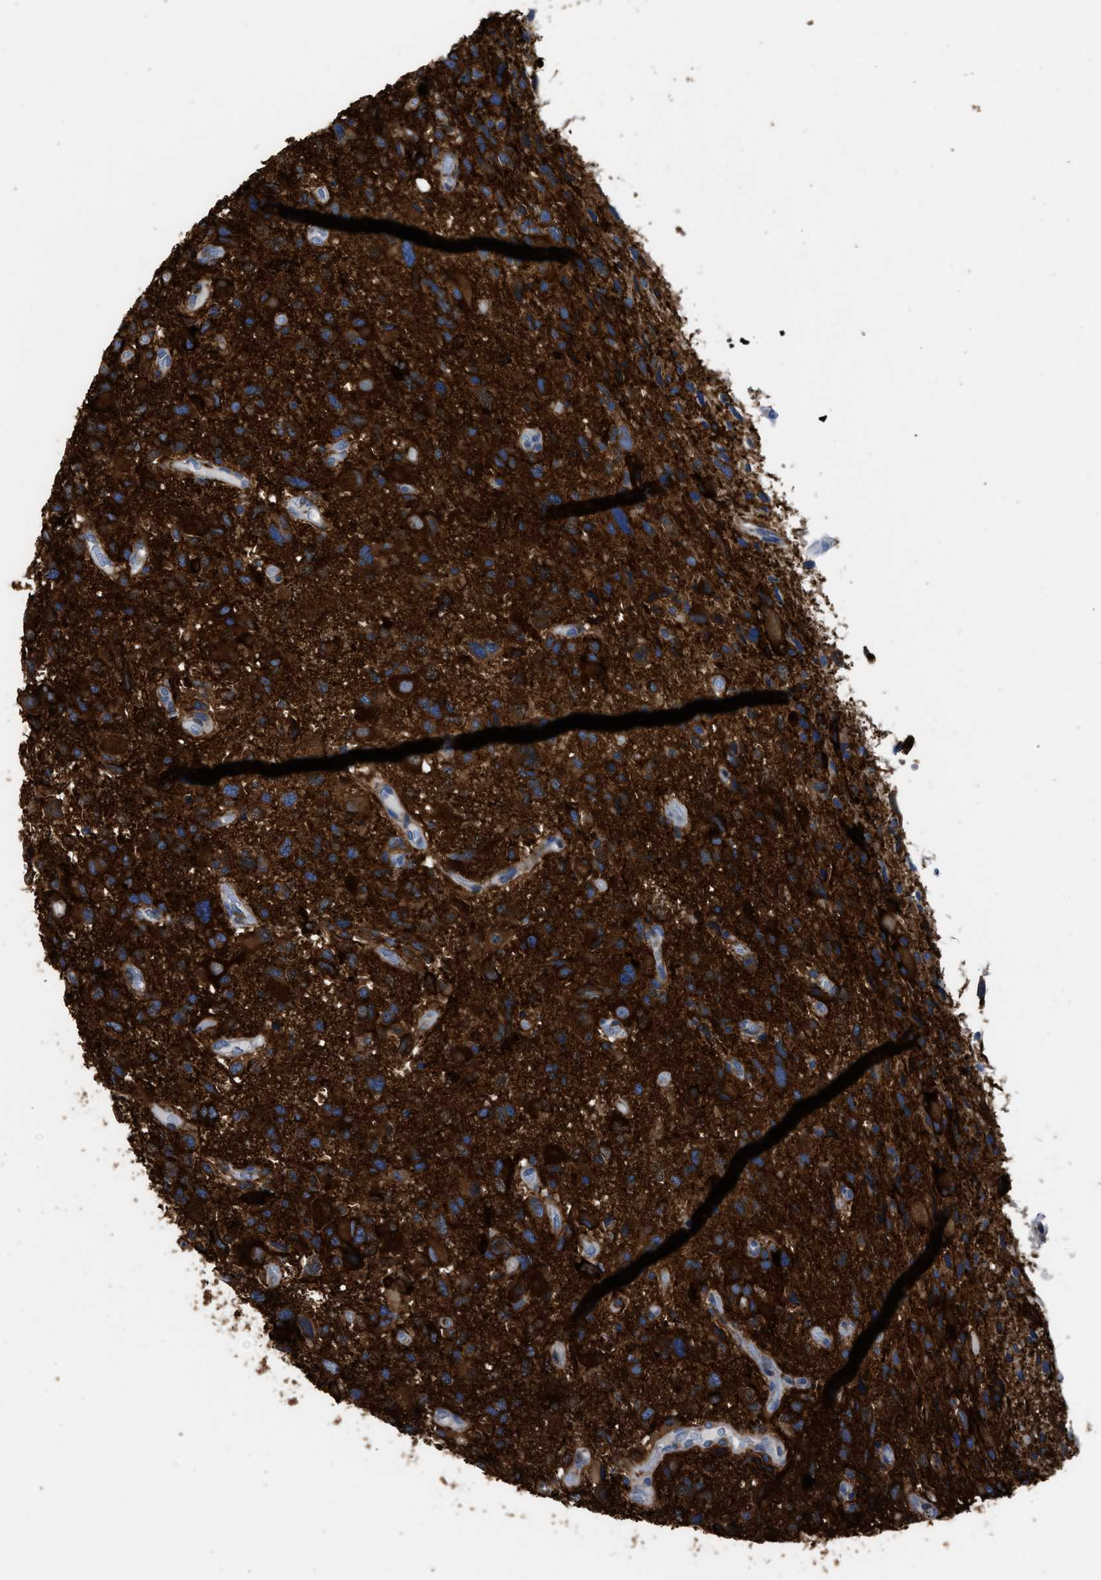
{"staining": {"intensity": "strong", "quantity": ">75%", "location": "cytoplasmic/membranous"}, "tissue": "glioma", "cell_type": "Tumor cells", "image_type": "cancer", "snomed": [{"axis": "morphology", "description": "Glioma, malignant, High grade"}, {"axis": "topography", "description": "Brain"}], "caption": "High-grade glioma (malignant) was stained to show a protein in brown. There is high levels of strong cytoplasmic/membranous staining in about >75% of tumor cells.", "gene": "ZSWIM5", "patient": {"sex": "male", "age": 33}}